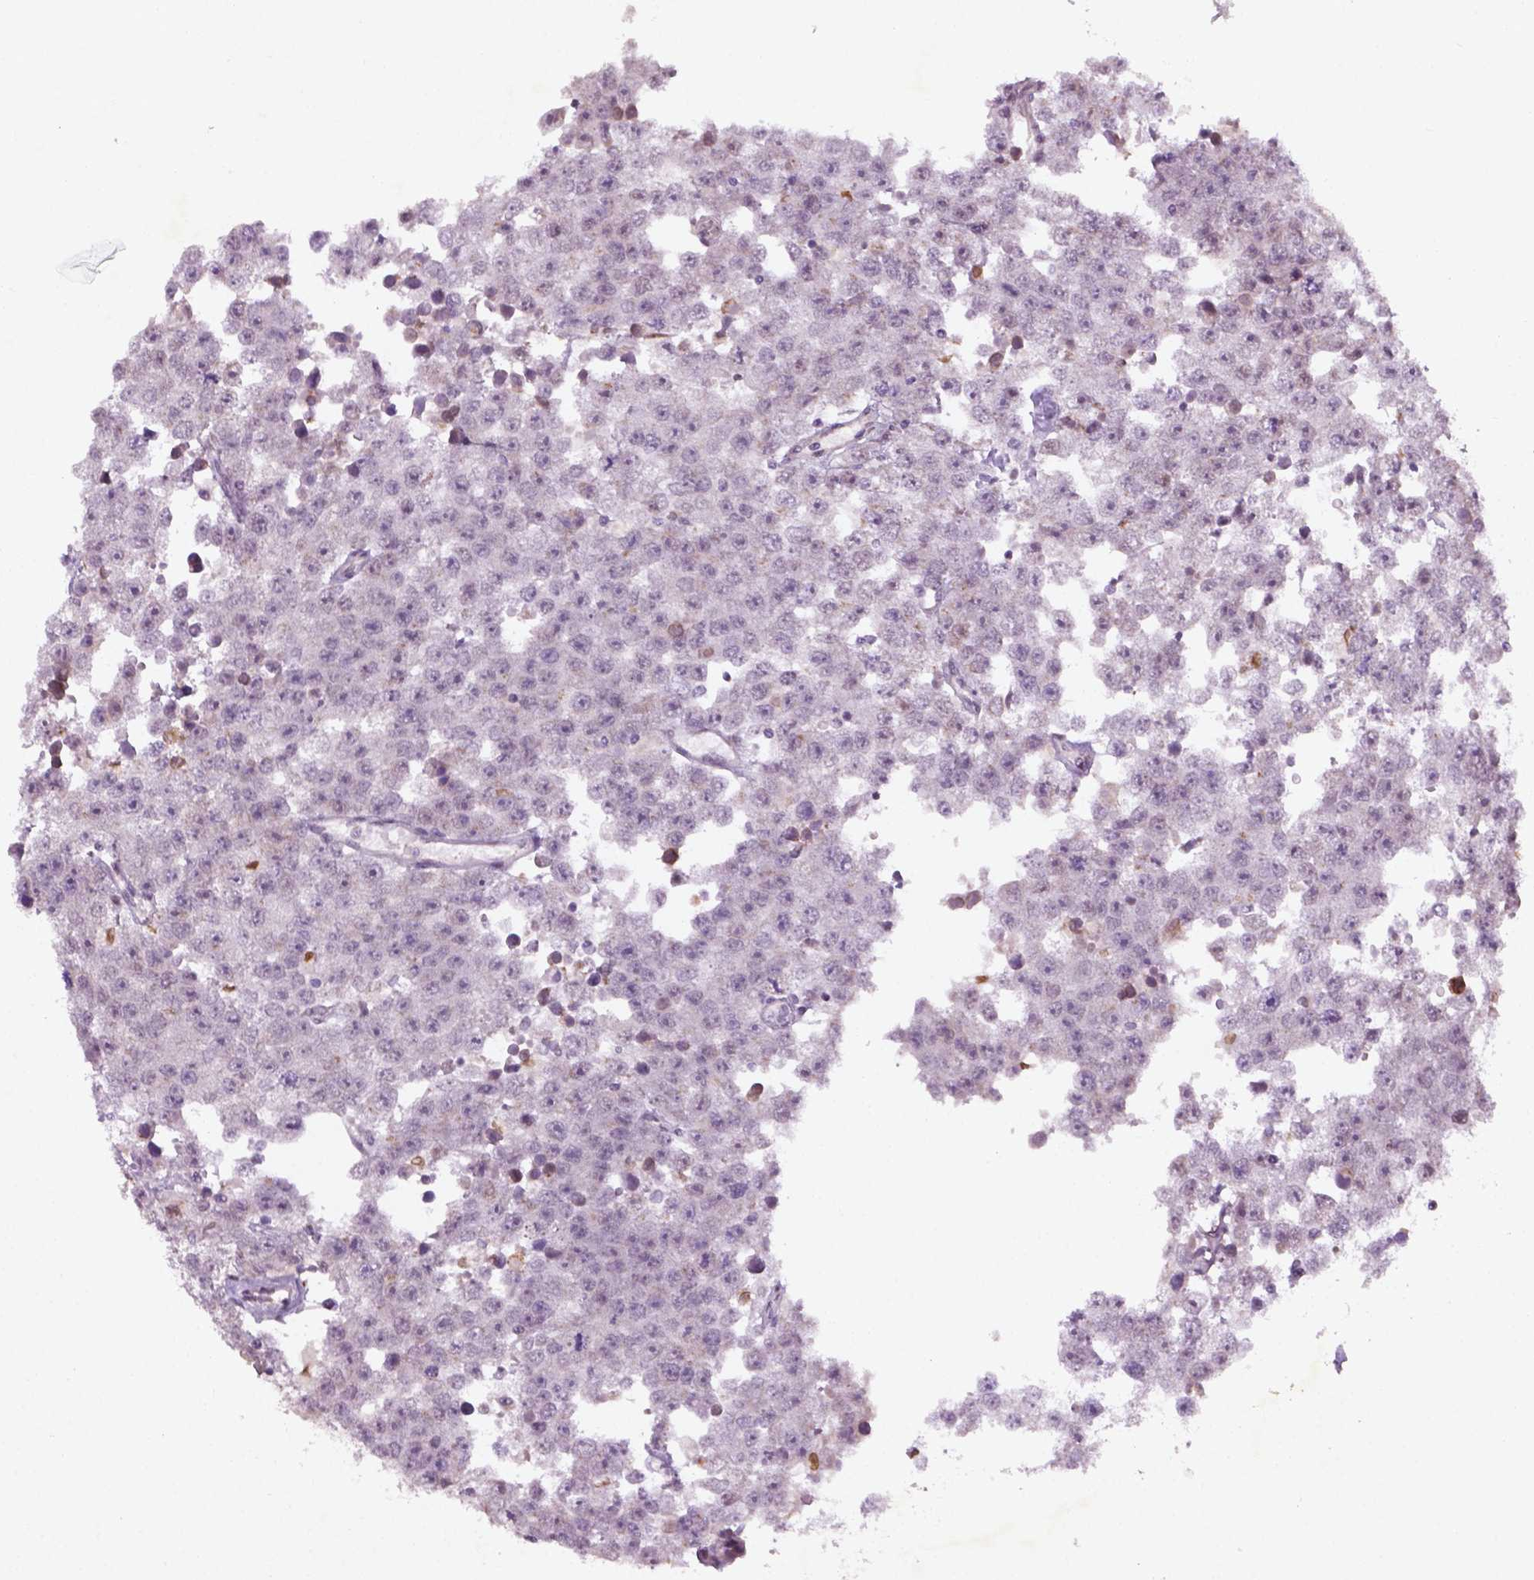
{"staining": {"intensity": "negative", "quantity": "none", "location": "none"}, "tissue": "testis cancer", "cell_type": "Tumor cells", "image_type": "cancer", "snomed": [{"axis": "morphology", "description": "Seminoma, NOS"}, {"axis": "topography", "description": "Testis"}], "caption": "Protein analysis of testis cancer (seminoma) shows no significant expression in tumor cells.", "gene": "TCHP", "patient": {"sex": "male", "age": 52}}